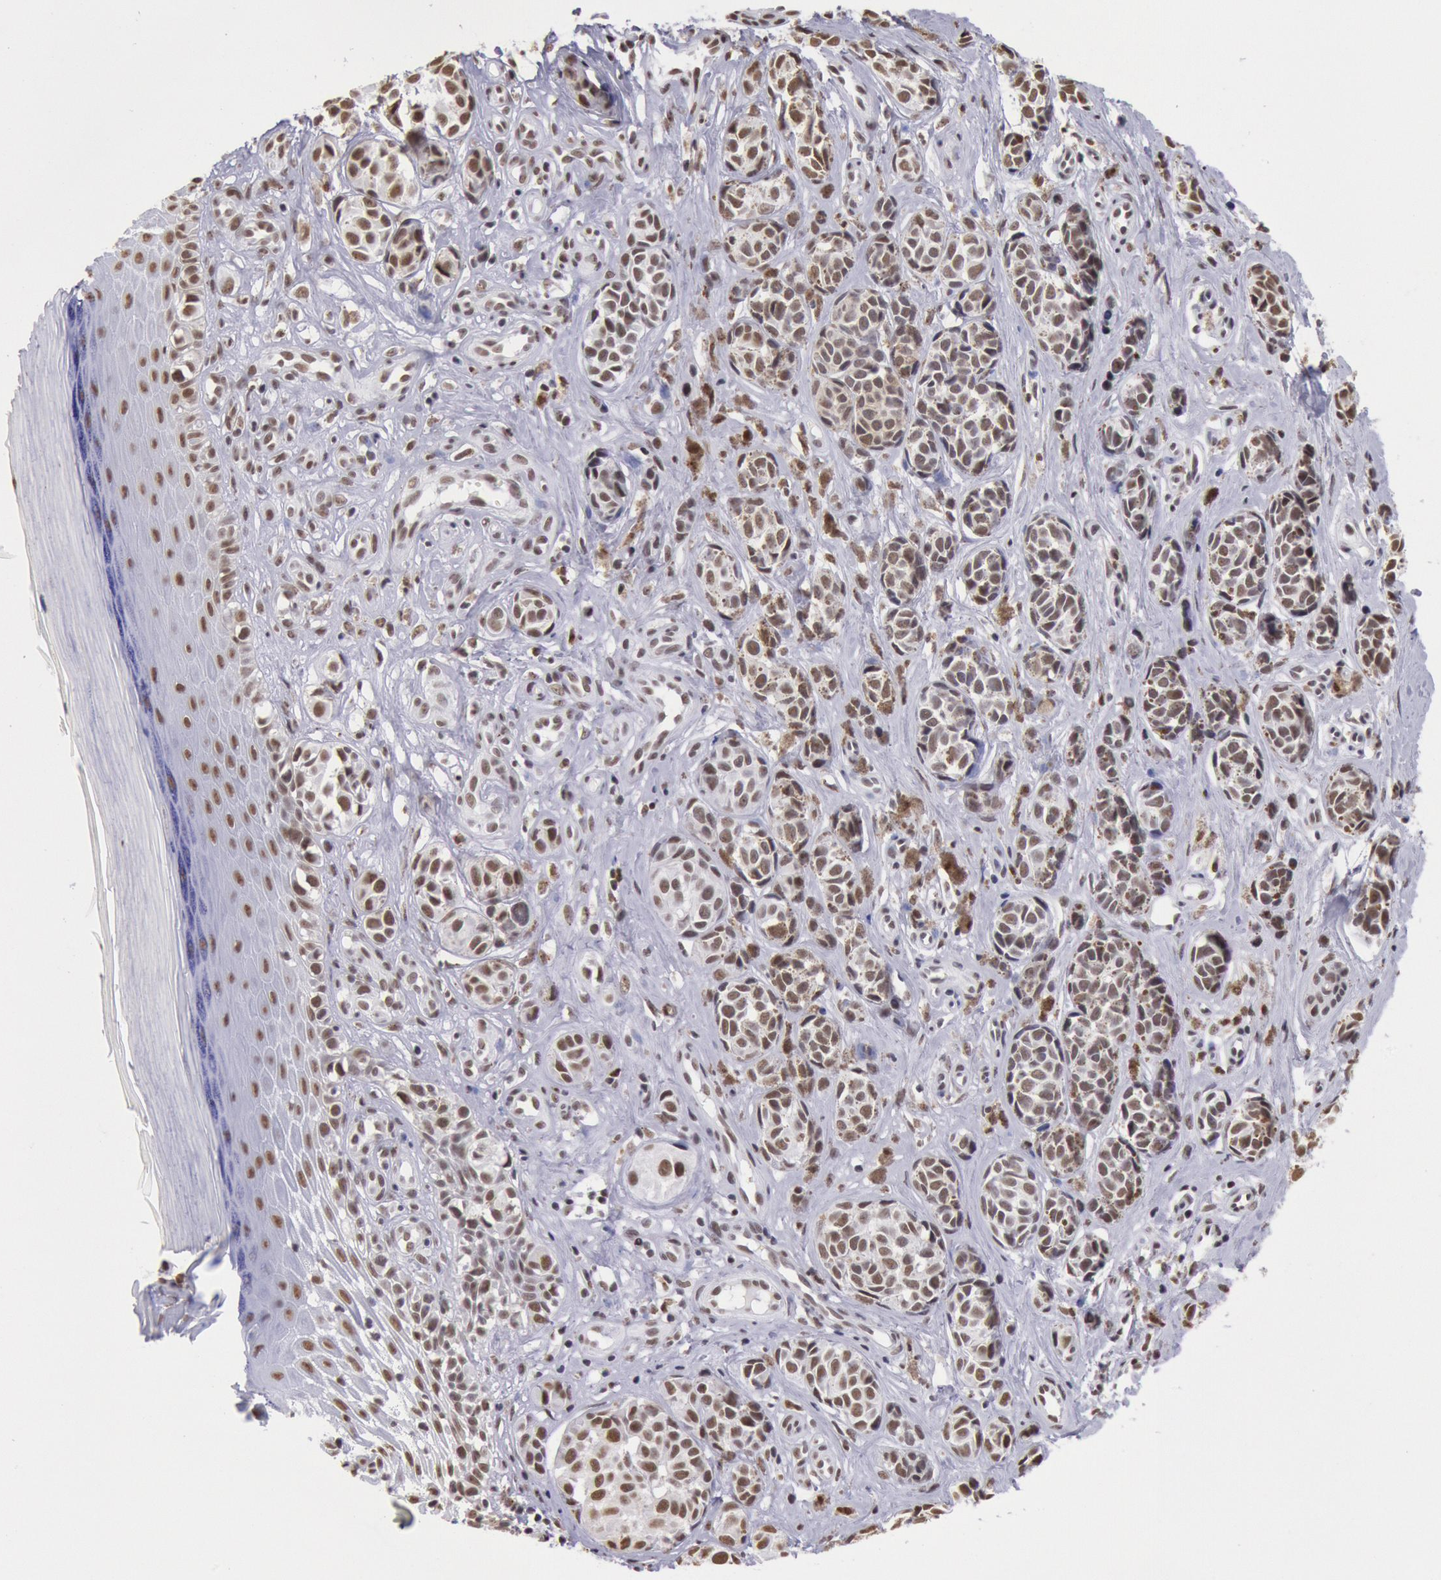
{"staining": {"intensity": "moderate", "quantity": ">75%", "location": "nuclear"}, "tissue": "melanoma", "cell_type": "Tumor cells", "image_type": "cancer", "snomed": [{"axis": "morphology", "description": "Malignant melanoma, NOS"}, {"axis": "topography", "description": "Skin"}], "caption": "Tumor cells demonstrate moderate nuclear staining in about >75% of cells in malignant melanoma.", "gene": "SNRPD3", "patient": {"sex": "male", "age": 79}}